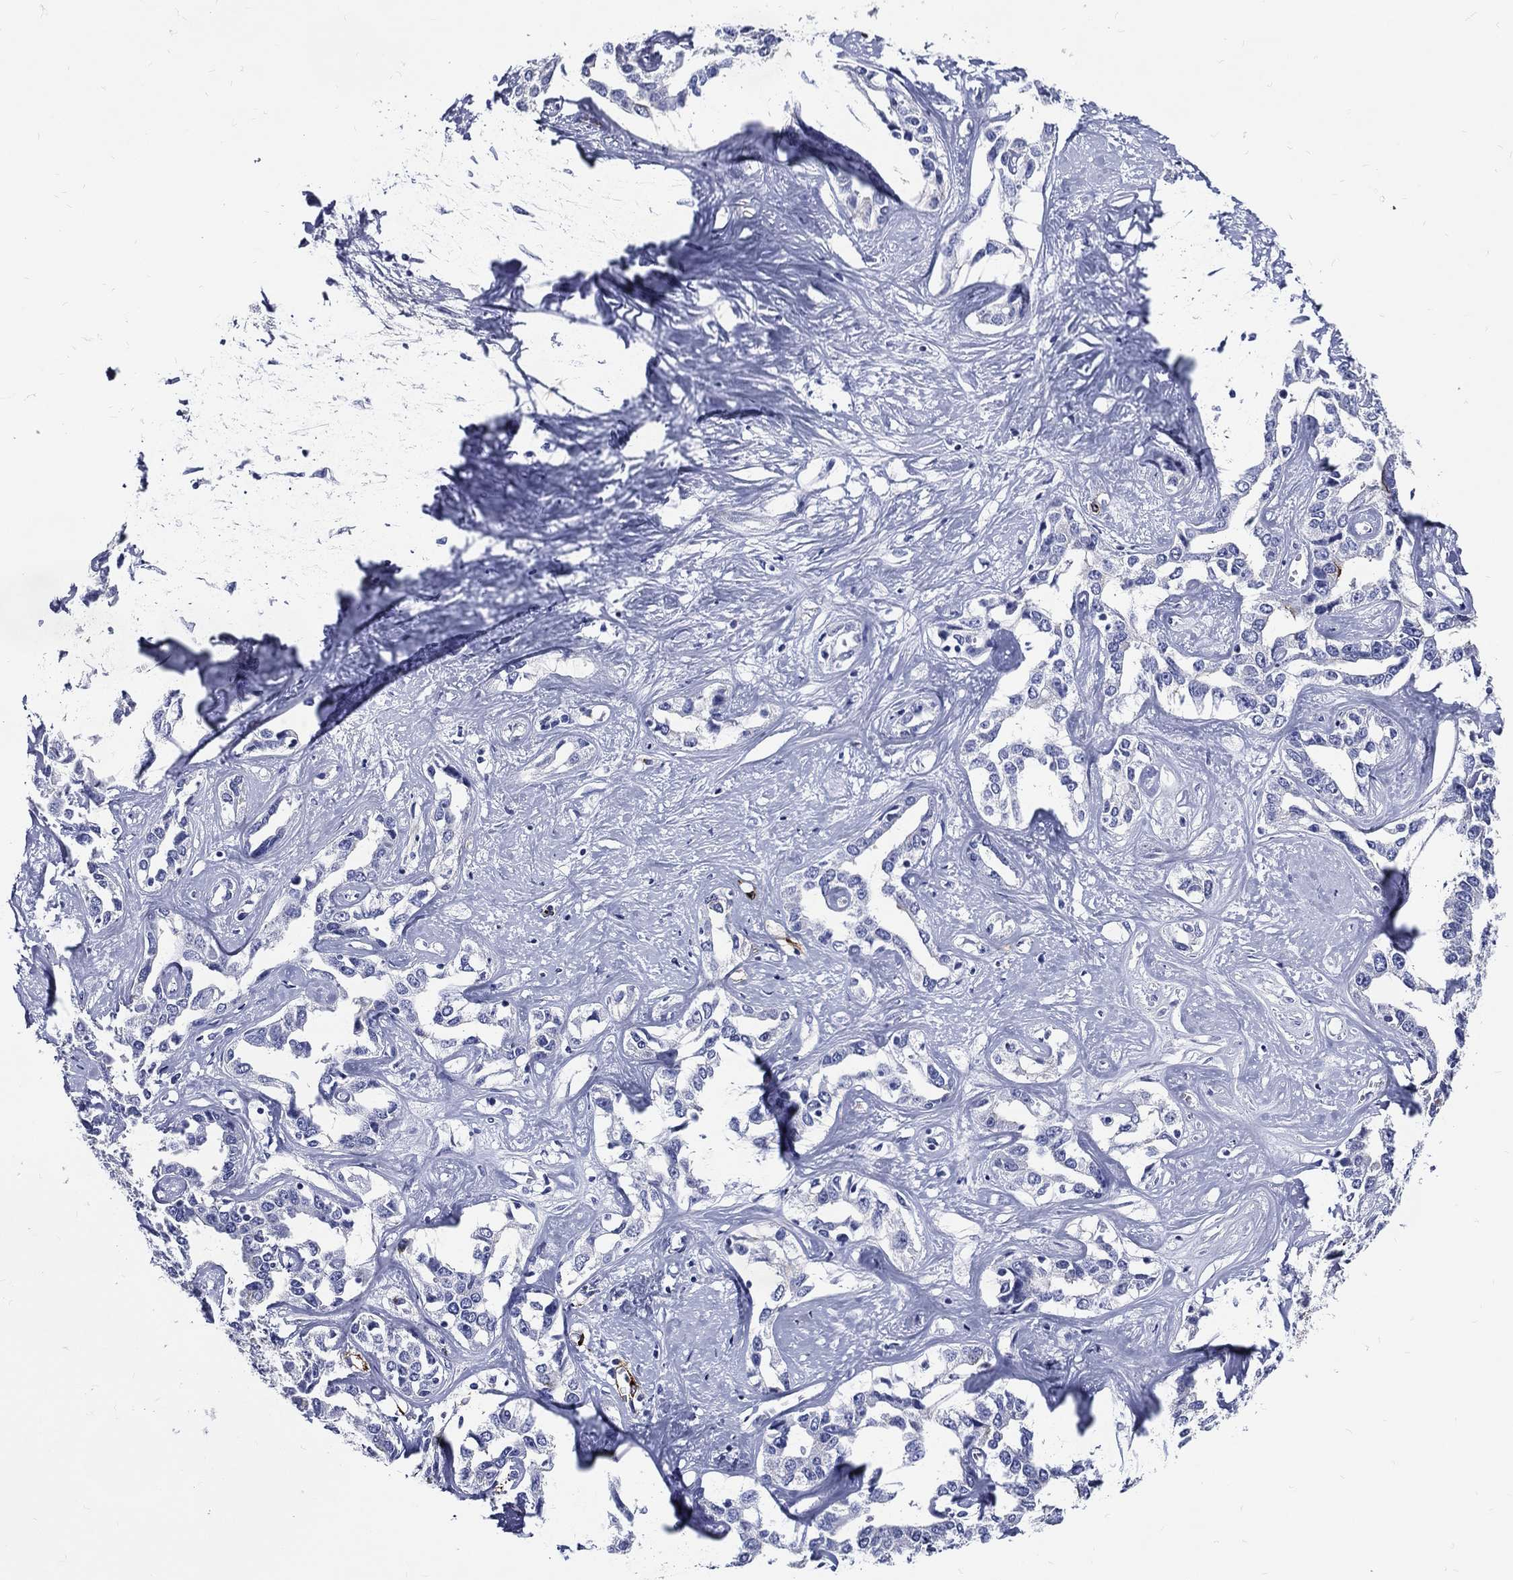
{"staining": {"intensity": "negative", "quantity": "none", "location": "none"}, "tissue": "liver cancer", "cell_type": "Tumor cells", "image_type": "cancer", "snomed": [{"axis": "morphology", "description": "Cholangiocarcinoma"}, {"axis": "topography", "description": "Liver"}], "caption": "Human liver cancer (cholangiocarcinoma) stained for a protein using immunohistochemistry shows no staining in tumor cells.", "gene": "ACE2", "patient": {"sex": "male", "age": 59}}